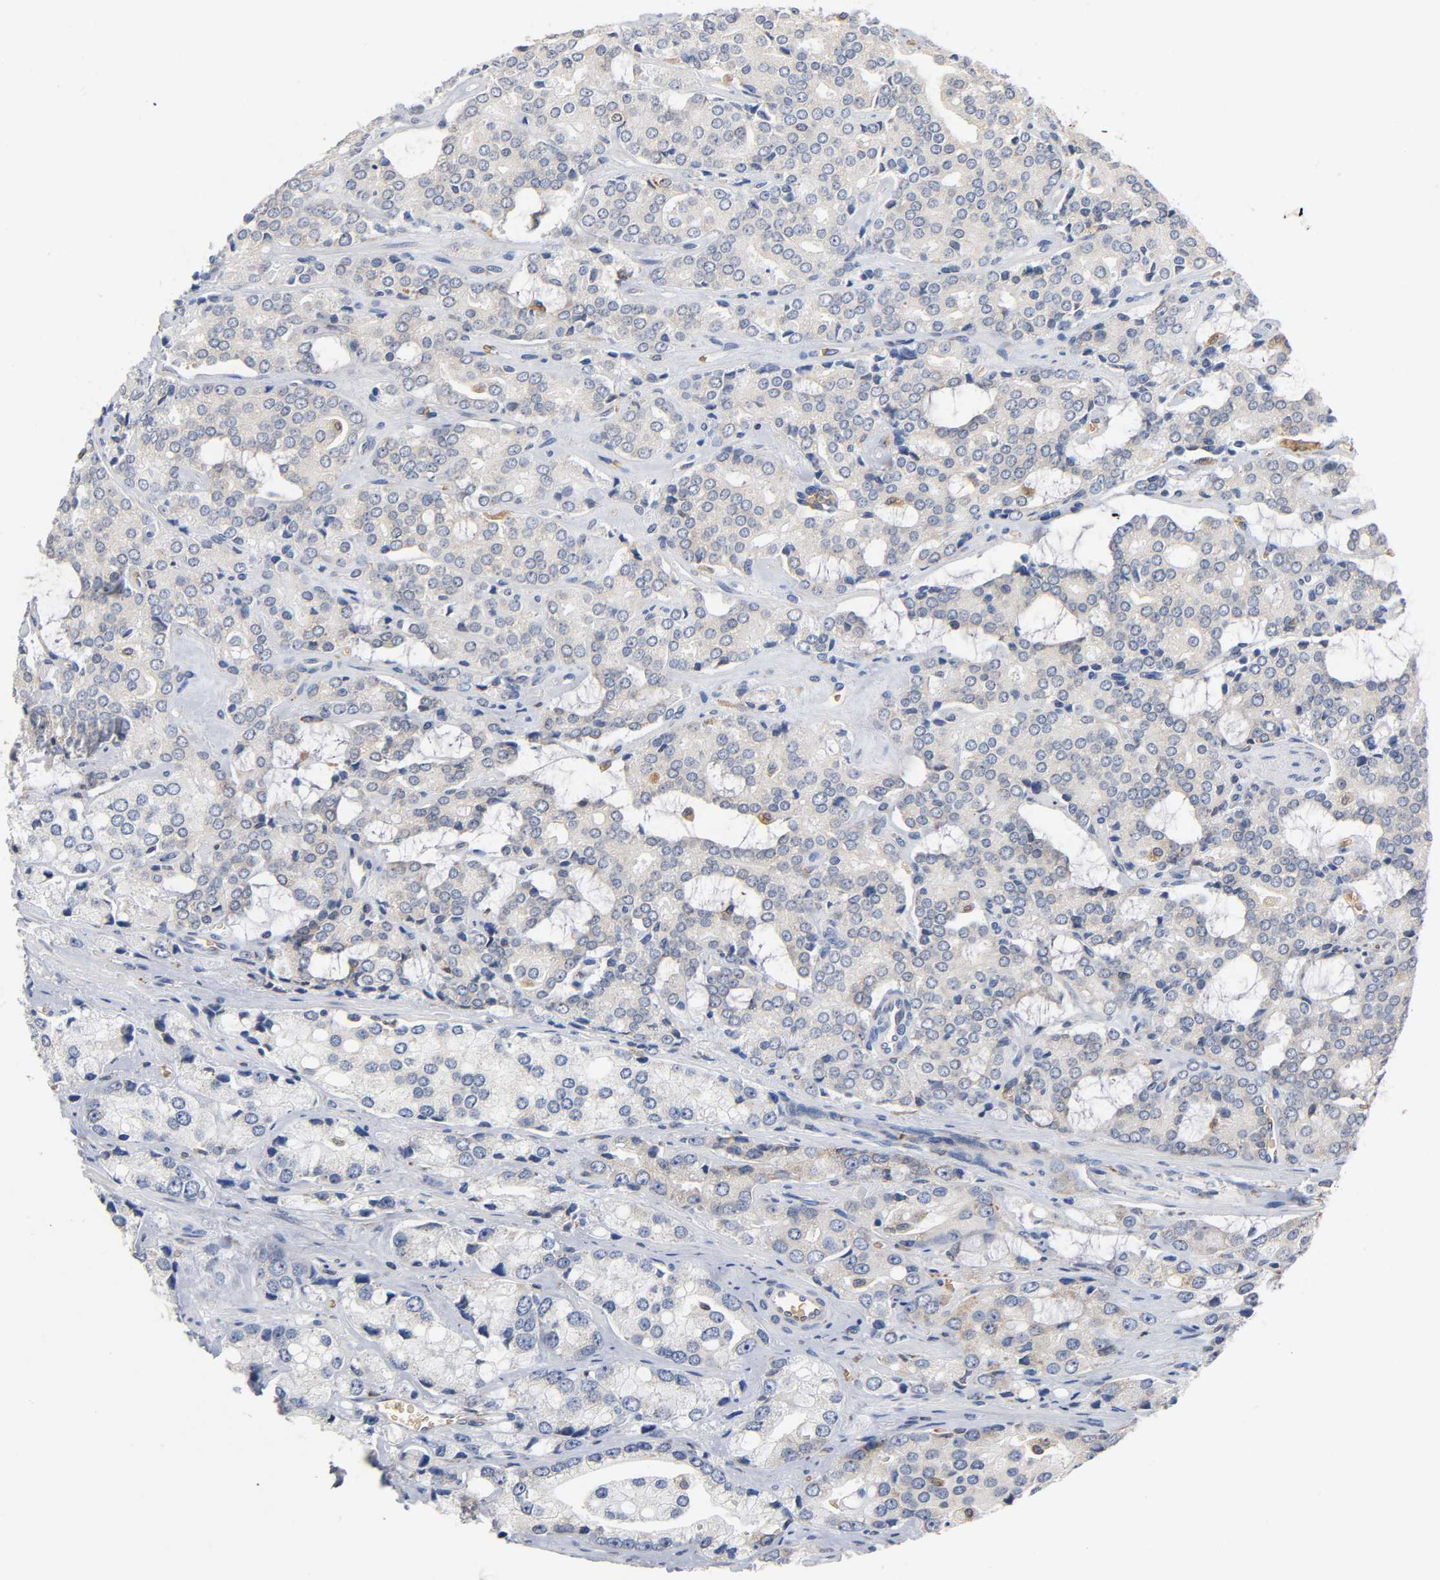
{"staining": {"intensity": "weak", "quantity": "25%-75%", "location": "cytoplasmic/membranous"}, "tissue": "prostate cancer", "cell_type": "Tumor cells", "image_type": "cancer", "snomed": [{"axis": "morphology", "description": "Adenocarcinoma, High grade"}, {"axis": "topography", "description": "Prostate"}], "caption": "Protein staining shows weak cytoplasmic/membranous positivity in about 25%-75% of tumor cells in prostate high-grade adenocarcinoma.", "gene": "UCKL1", "patient": {"sex": "male", "age": 67}}